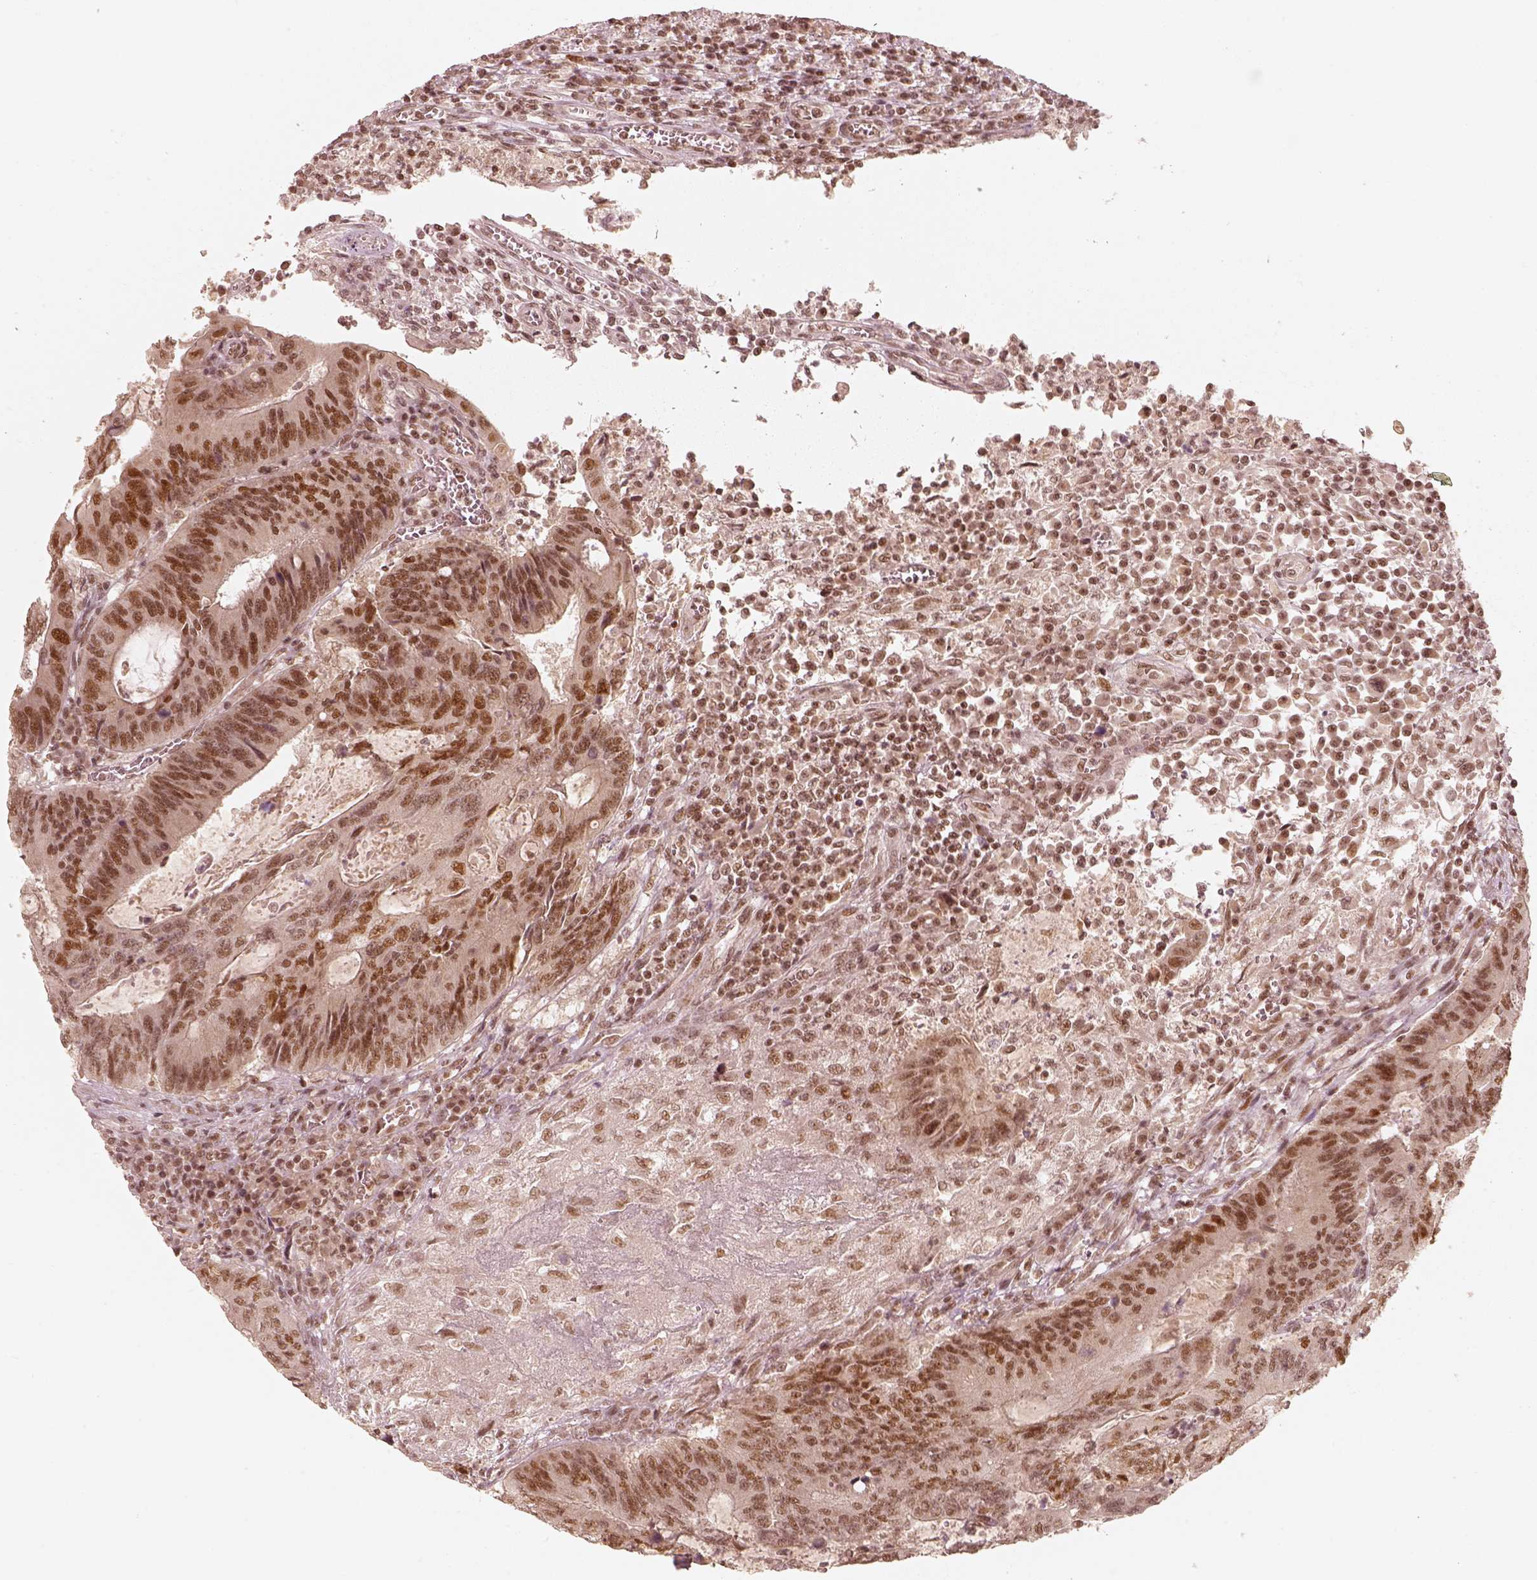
{"staining": {"intensity": "strong", "quantity": ">75%", "location": "nuclear"}, "tissue": "colorectal cancer", "cell_type": "Tumor cells", "image_type": "cancer", "snomed": [{"axis": "morphology", "description": "Adenocarcinoma, NOS"}, {"axis": "topography", "description": "Colon"}], "caption": "Colorectal cancer stained with a protein marker shows strong staining in tumor cells.", "gene": "GMEB2", "patient": {"sex": "male", "age": 67}}